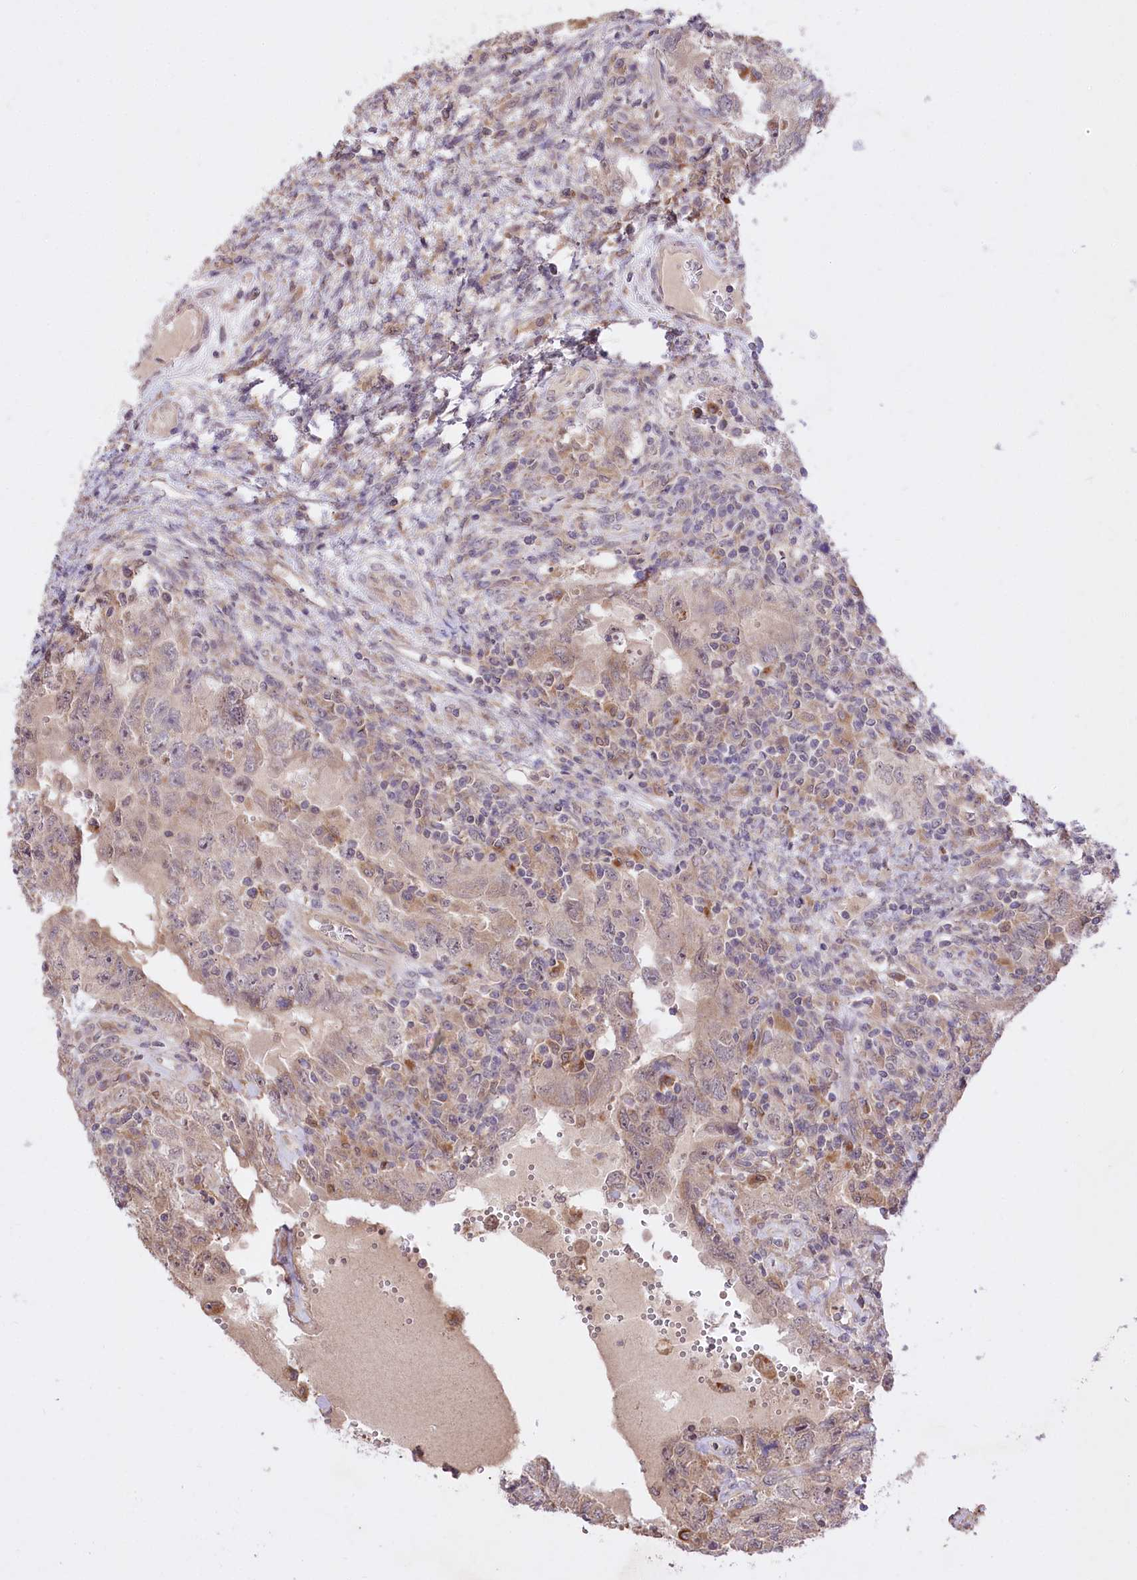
{"staining": {"intensity": "weak", "quantity": "25%-75%", "location": "cytoplasmic/membranous"}, "tissue": "testis cancer", "cell_type": "Tumor cells", "image_type": "cancer", "snomed": [{"axis": "morphology", "description": "Carcinoma, Embryonal, NOS"}, {"axis": "topography", "description": "Testis"}], "caption": "IHC of human testis embryonal carcinoma shows low levels of weak cytoplasmic/membranous positivity in approximately 25%-75% of tumor cells. The staining was performed using DAB (3,3'-diaminobenzidine), with brown indicating positive protein expression. Nuclei are stained blue with hematoxylin.", "gene": "HELT", "patient": {"sex": "male", "age": 26}}